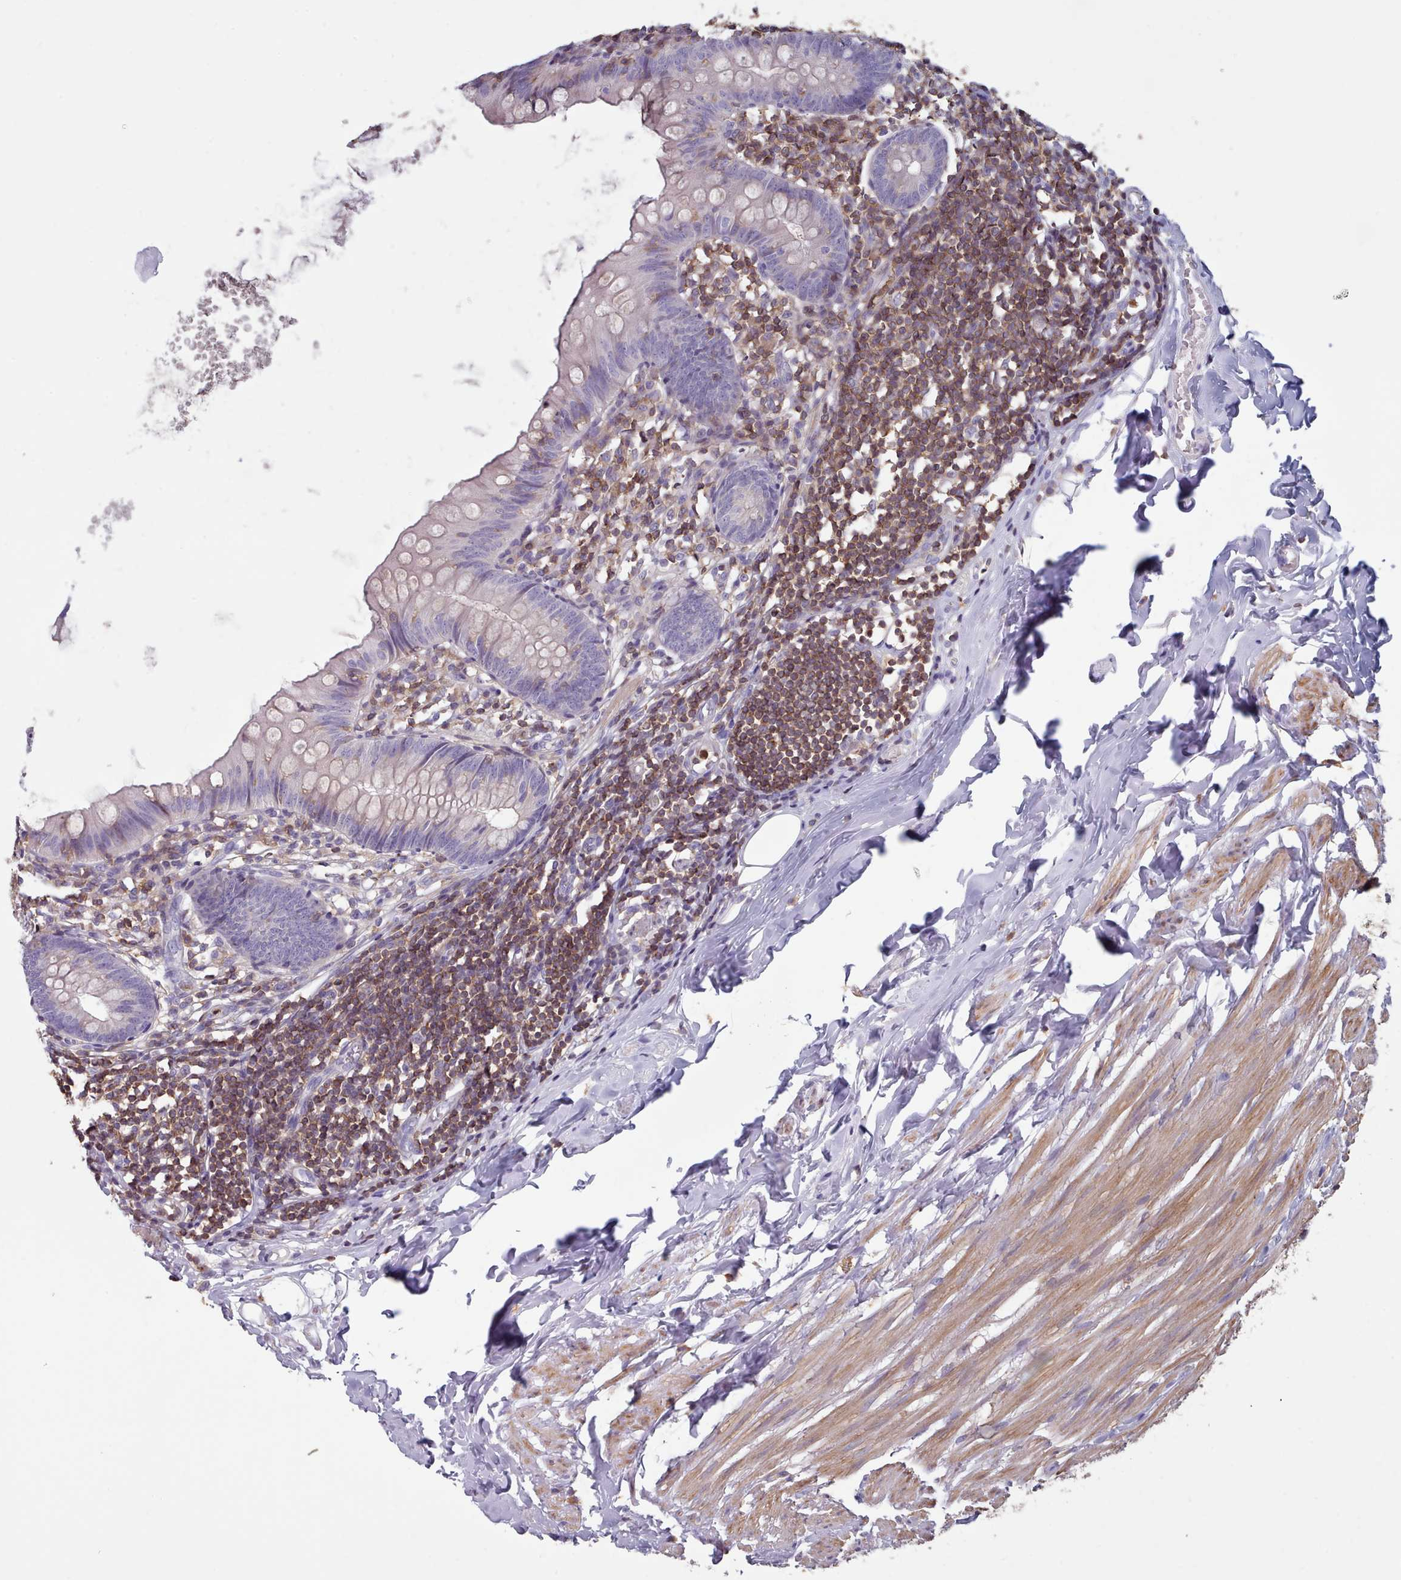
{"staining": {"intensity": "negative", "quantity": "none", "location": "none"}, "tissue": "appendix", "cell_type": "Glandular cells", "image_type": "normal", "snomed": [{"axis": "morphology", "description": "Normal tissue, NOS"}, {"axis": "topography", "description": "Appendix"}], "caption": "Glandular cells show no significant positivity in unremarkable appendix.", "gene": "RAC1", "patient": {"sex": "female", "age": 62}}